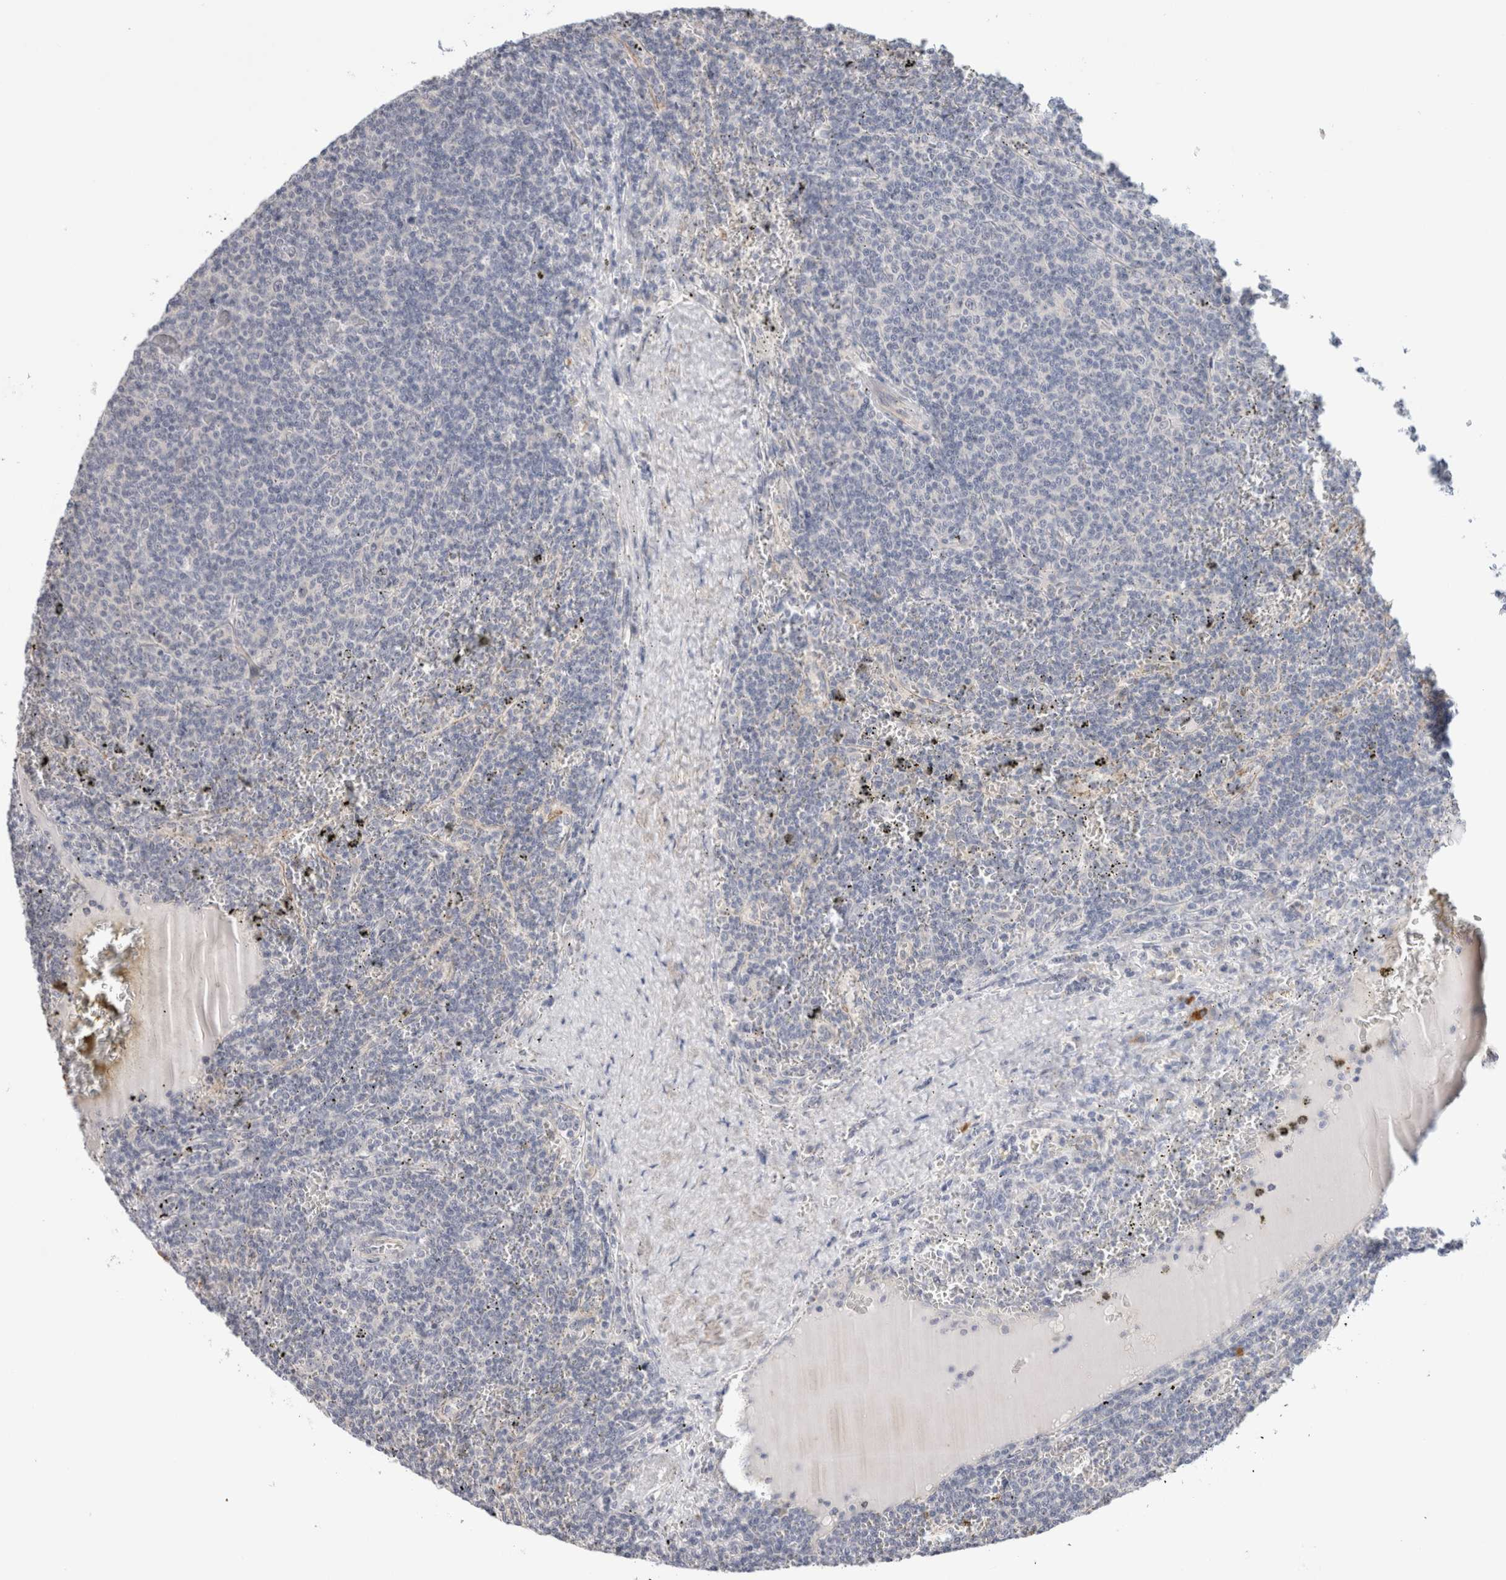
{"staining": {"intensity": "negative", "quantity": "none", "location": "none"}, "tissue": "lymphoma", "cell_type": "Tumor cells", "image_type": "cancer", "snomed": [{"axis": "morphology", "description": "Malignant lymphoma, non-Hodgkin's type, Low grade"}, {"axis": "topography", "description": "Spleen"}], "caption": "High magnification brightfield microscopy of lymphoma stained with DAB (3,3'-diaminobenzidine) (brown) and counterstained with hematoxylin (blue): tumor cells show no significant expression.", "gene": "SPRTN", "patient": {"sex": "female", "age": 50}}